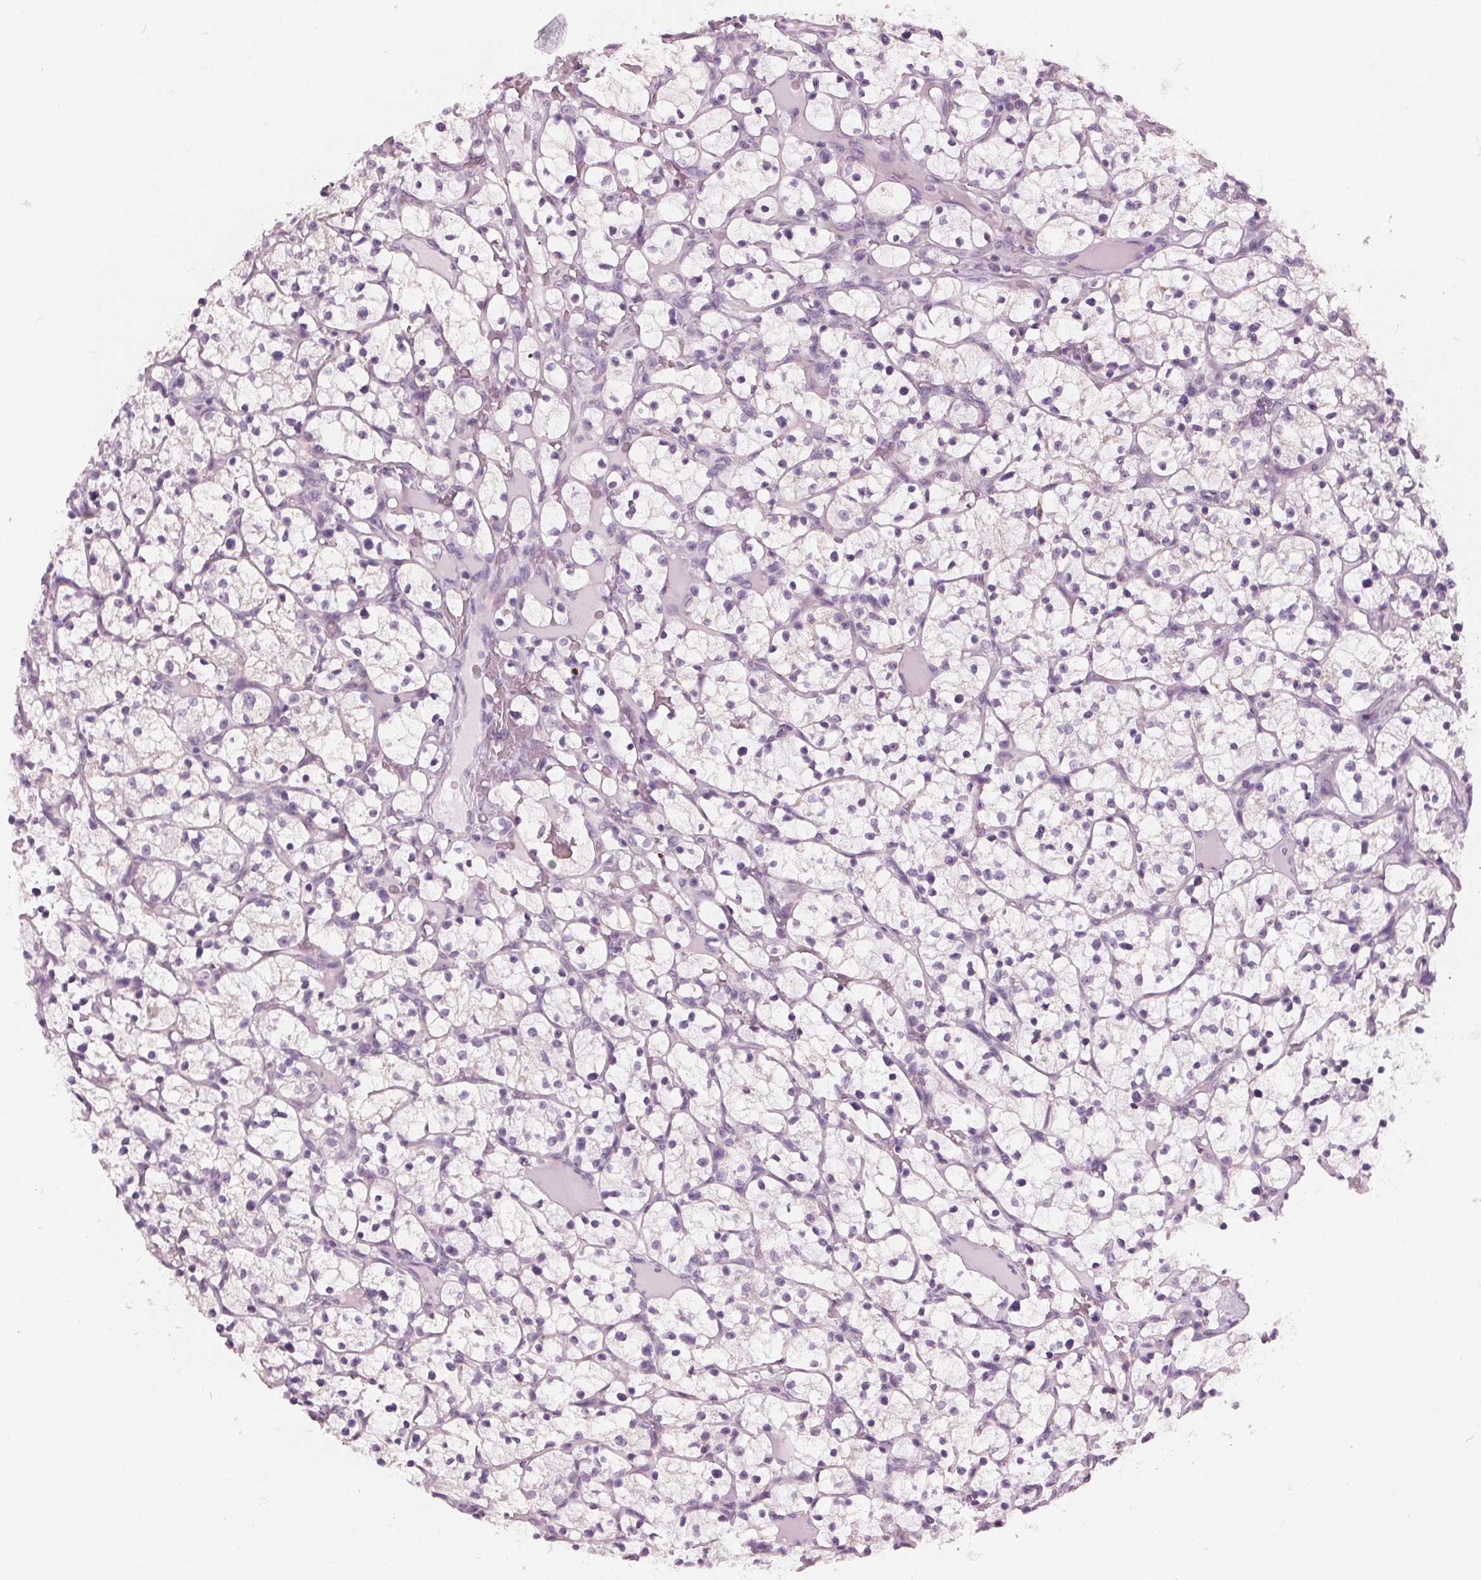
{"staining": {"intensity": "negative", "quantity": "none", "location": "none"}, "tissue": "renal cancer", "cell_type": "Tumor cells", "image_type": "cancer", "snomed": [{"axis": "morphology", "description": "Adenocarcinoma, NOS"}, {"axis": "topography", "description": "Kidney"}], "caption": "The photomicrograph demonstrates no staining of tumor cells in renal cancer (adenocarcinoma). (Brightfield microscopy of DAB immunohistochemistry (IHC) at high magnification).", "gene": "SAMD4A", "patient": {"sex": "female", "age": 64}}